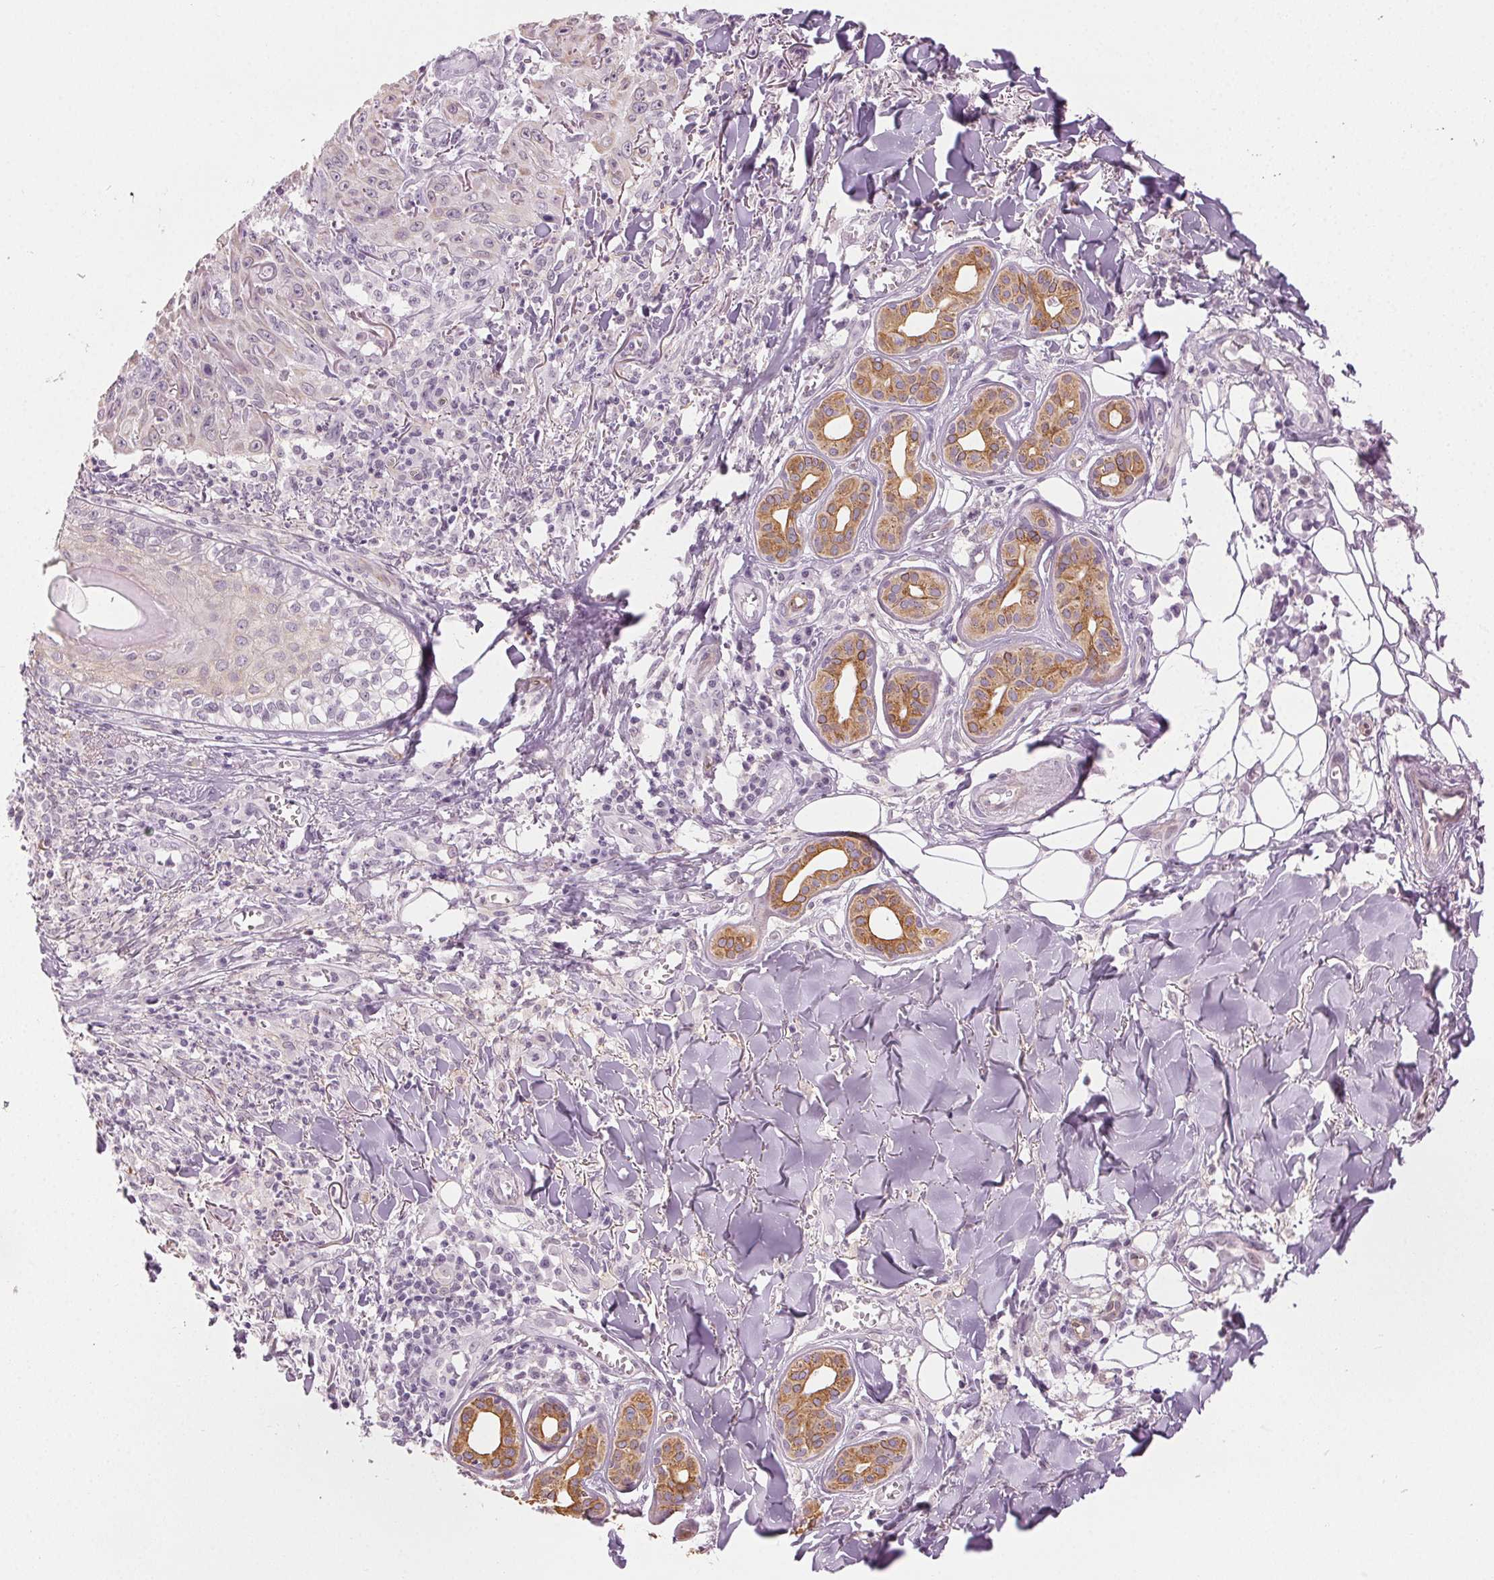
{"staining": {"intensity": "negative", "quantity": "none", "location": "none"}, "tissue": "skin cancer", "cell_type": "Tumor cells", "image_type": "cancer", "snomed": [{"axis": "morphology", "description": "Squamous cell carcinoma, NOS"}, {"axis": "topography", "description": "Skin"}], "caption": "Immunohistochemistry image of human skin squamous cell carcinoma stained for a protein (brown), which reveals no expression in tumor cells. (DAB (3,3'-diaminobenzidine) immunohistochemistry with hematoxylin counter stain).", "gene": "AIF1L", "patient": {"sex": "male", "age": 75}}